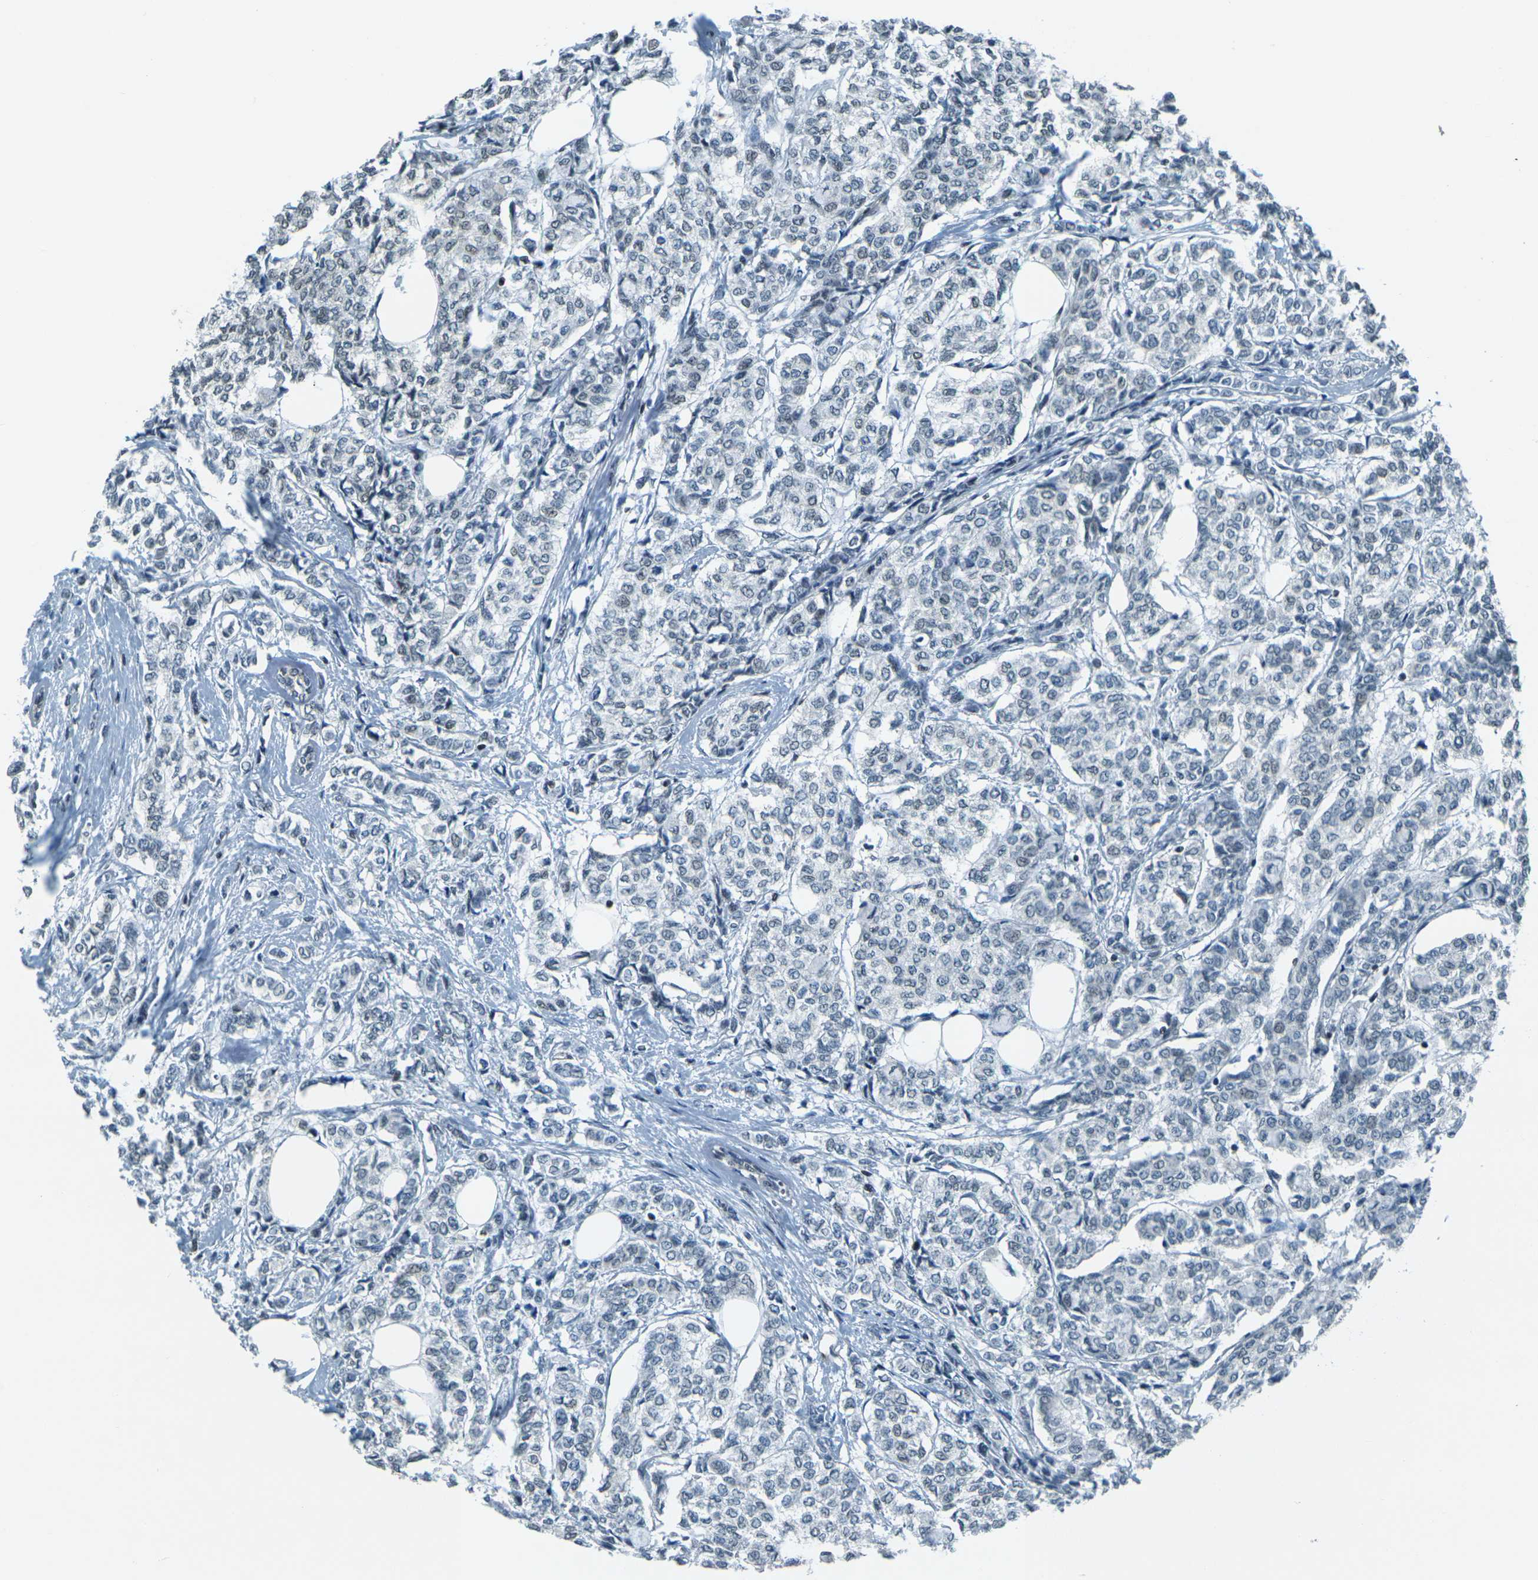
{"staining": {"intensity": "negative", "quantity": "none", "location": "none"}, "tissue": "breast cancer", "cell_type": "Tumor cells", "image_type": "cancer", "snomed": [{"axis": "morphology", "description": "Lobular carcinoma"}, {"axis": "topography", "description": "Breast"}], "caption": "Tumor cells are negative for protein expression in human breast cancer (lobular carcinoma). The staining is performed using DAB brown chromogen with nuclei counter-stained in using hematoxylin.", "gene": "NHEJ1", "patient": {"sex": "female", "age": 60}}